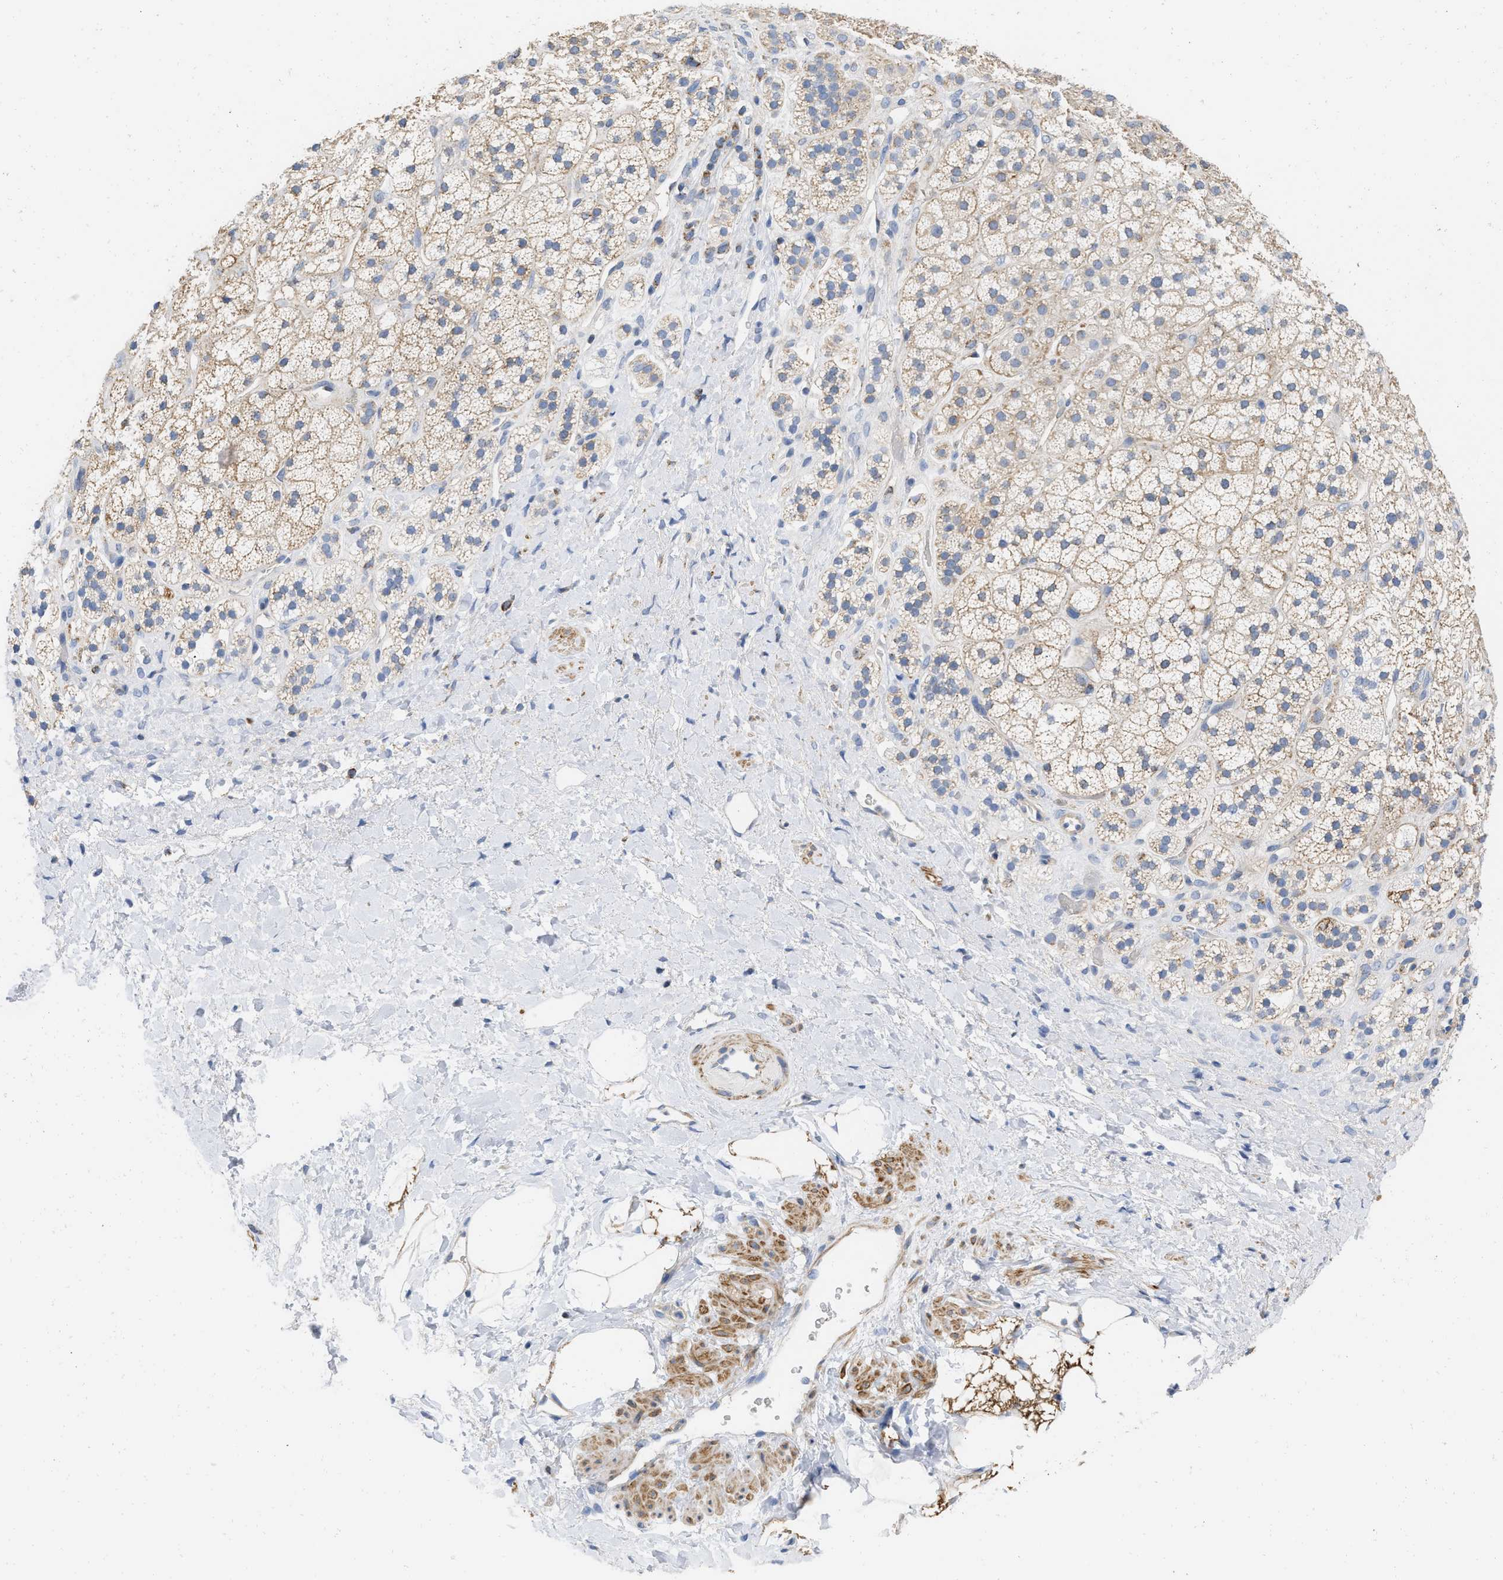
{"staining": {"intensity": "moderate", "quantity": ">75%", "location": "cytoplasmic/membranous"}, "tissue": "adrenal gland", "cell_type": "Glandular cells", "image_type": "normal", "snomed": [{"axis": "morphology", "description": "Normal tissue, NOS"}, {"axis": "topography", "description": "Adrenal gland"}], "caption": "A medium amount of moderate cytoplasmic/membranous positivity is present in approximately >75% of glandular cells in unremarkable adrenal gland. (Brightfield microscopy of DAB IHC at high magnification).", "gene": "GRB10", "patient": {"sex": "male", "age": 56}}